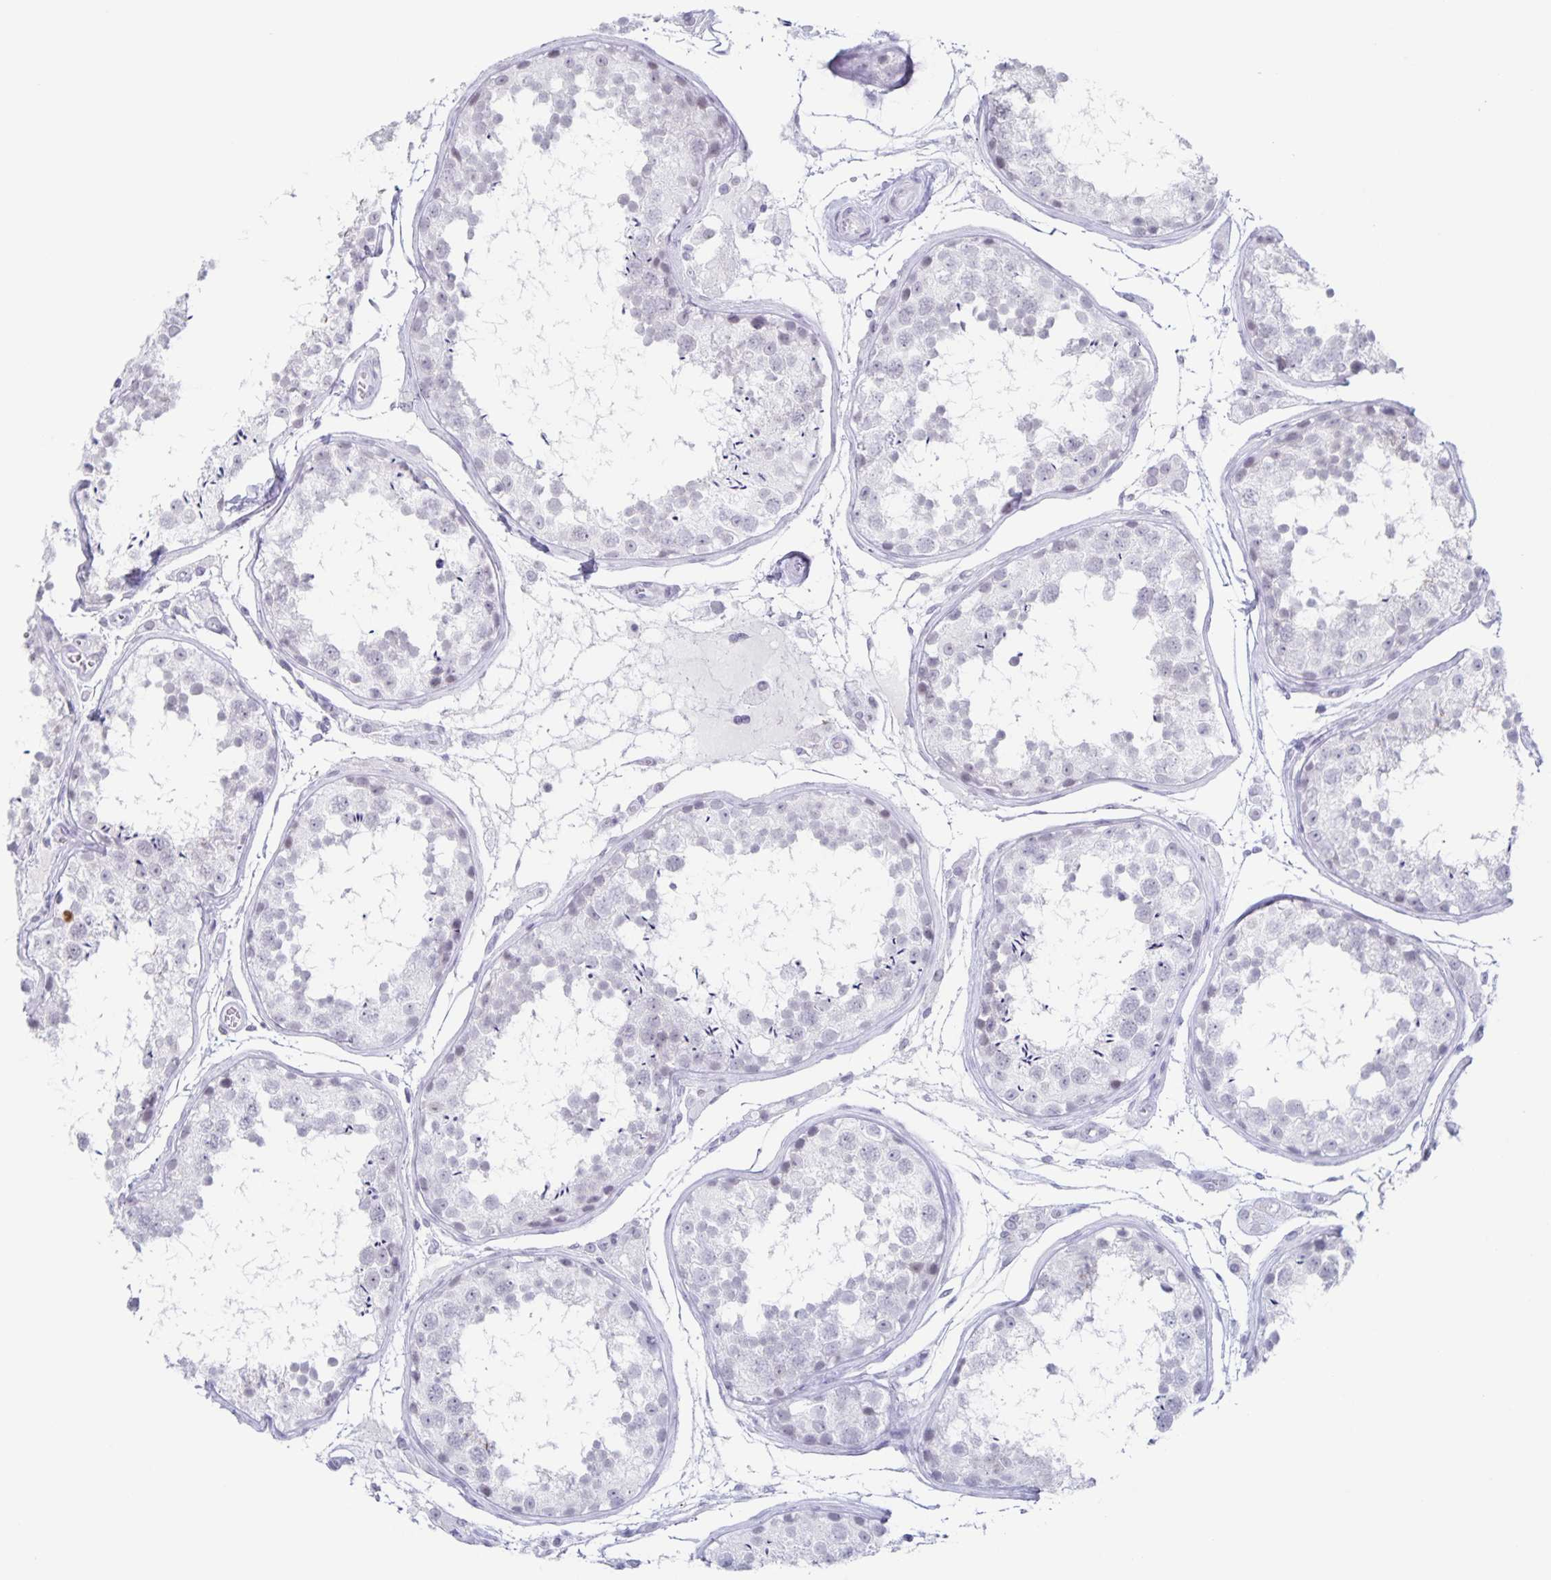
{"staining": {"intensity": "negative", "quantity": "none", "location": "none"}, "tissue": "testis", "cell_type": "Cells in seminiferous ducts", "image_type": "normal", "snomed": [{"axis": "morphology", "description": "Normal tissue, NOS"}, {"axis": "topography", "description": "Testis"}], "caption": "Human testis stained for a protein using immunohistochemistry (IHC) reveals no expression in cells in seminiferous ducts.", "gene": "LCE6A", "patient": {"sex": "male", "age": 29}}